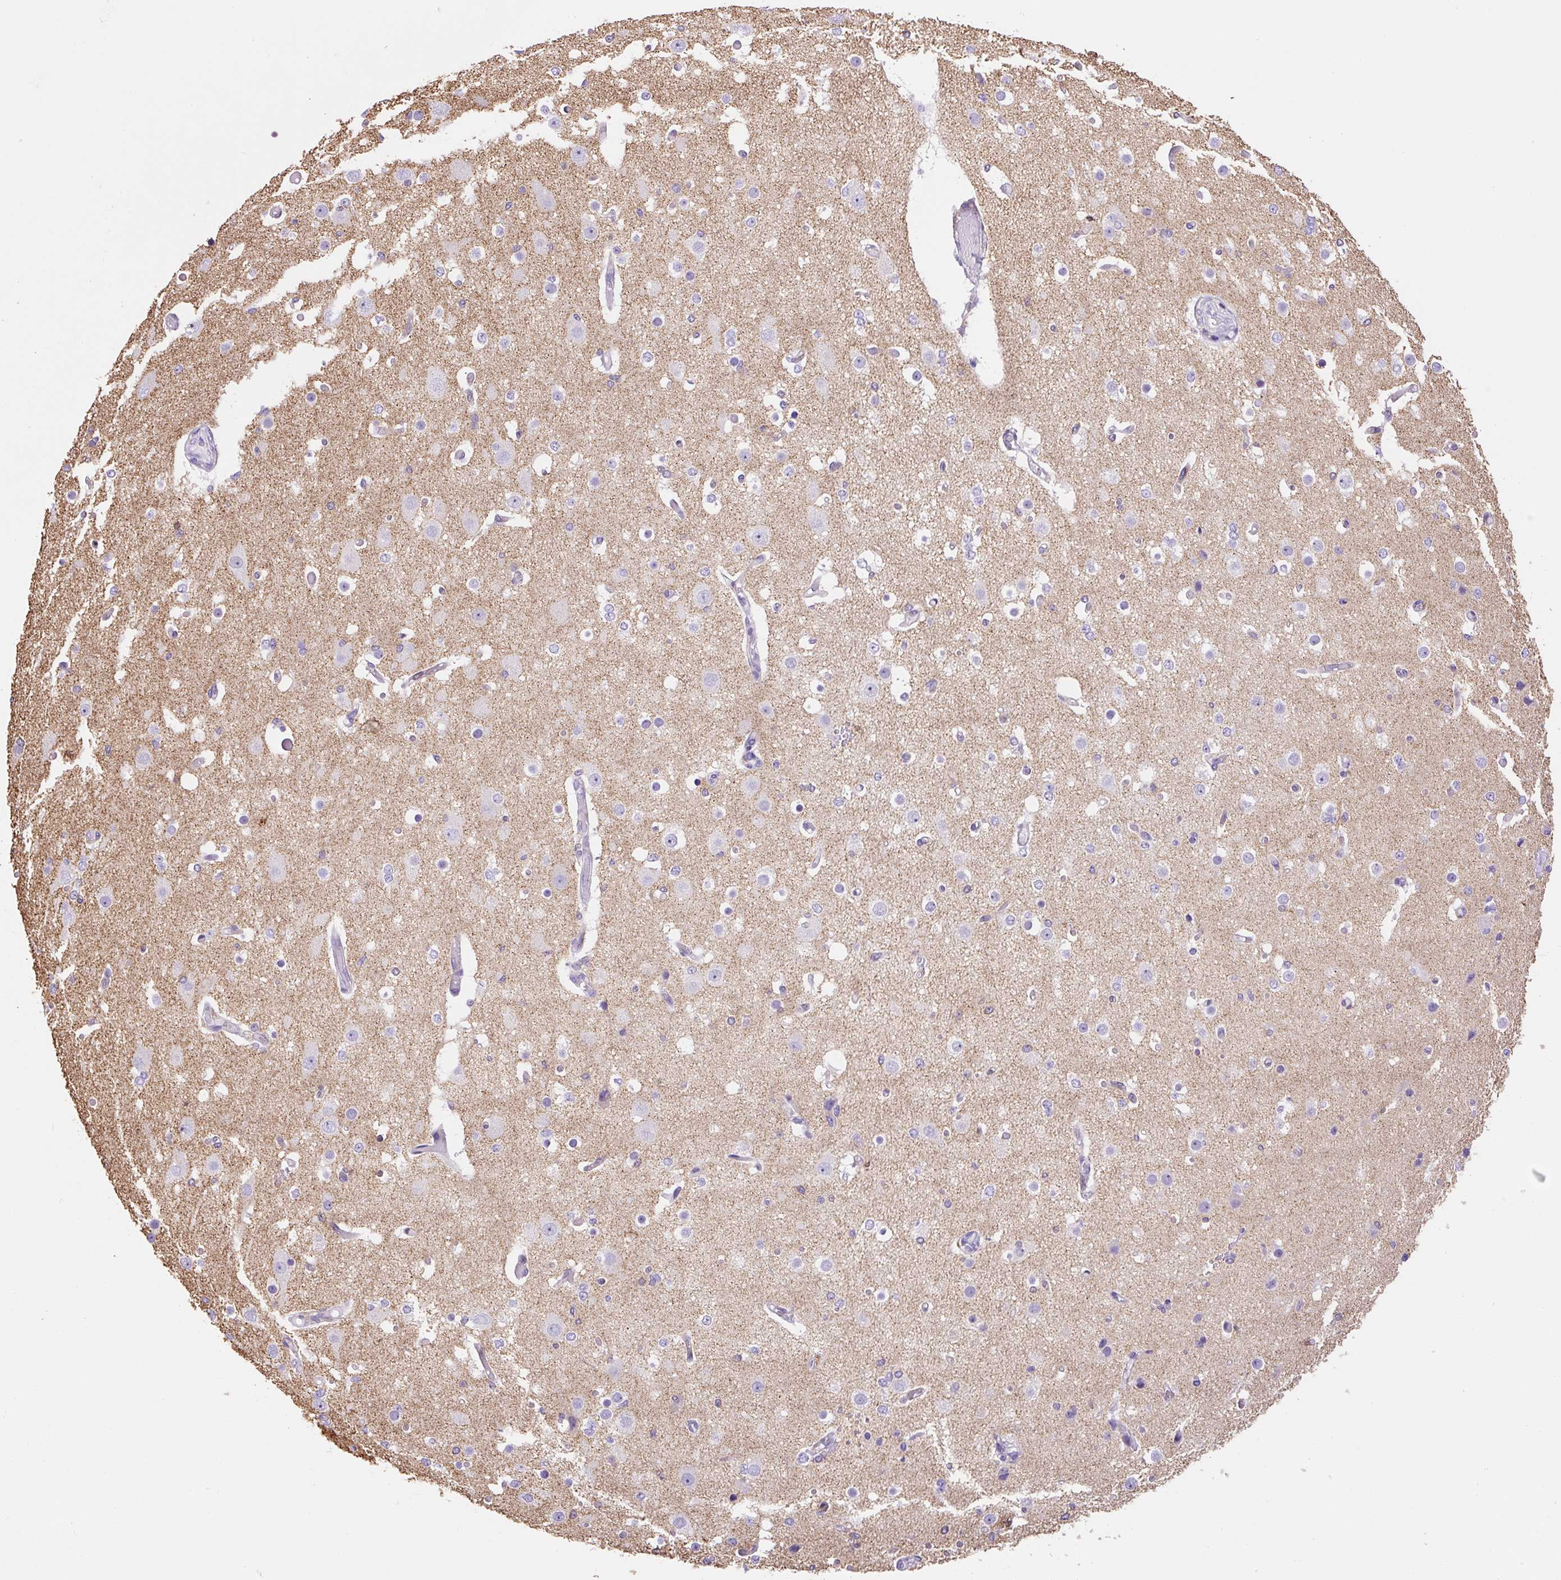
{"staining": {"intensity": "negative", "quantity": "none", "location": "none"}, "tissue": "cerebral cortex", "cell_type": "Endothelial cells", "image_type": "normal", "snomed": [{"axis": "morphology", "description": "Normal tissue, NOS"}, {"axis": "morphology", "description": "Inflammation, NOS"}, {"axis": "topography", "description": "Cerebral cortex"}], "caption": "This photomicrograph is of normal cerebral cortex stained with immunohistochemistry to label a protein in brown with the nuclei are counter-stained blue. There is no staining in endothelial cells. (Stains: DAB (3,3'-diaminobenzidine) immunohistochemistry (IHC) with hematoxylin counter stain, Microscopy: brightfield microscopy at high magnification).", "gene": "ASB4", "patient": {"sex": "male", "age": 6}}